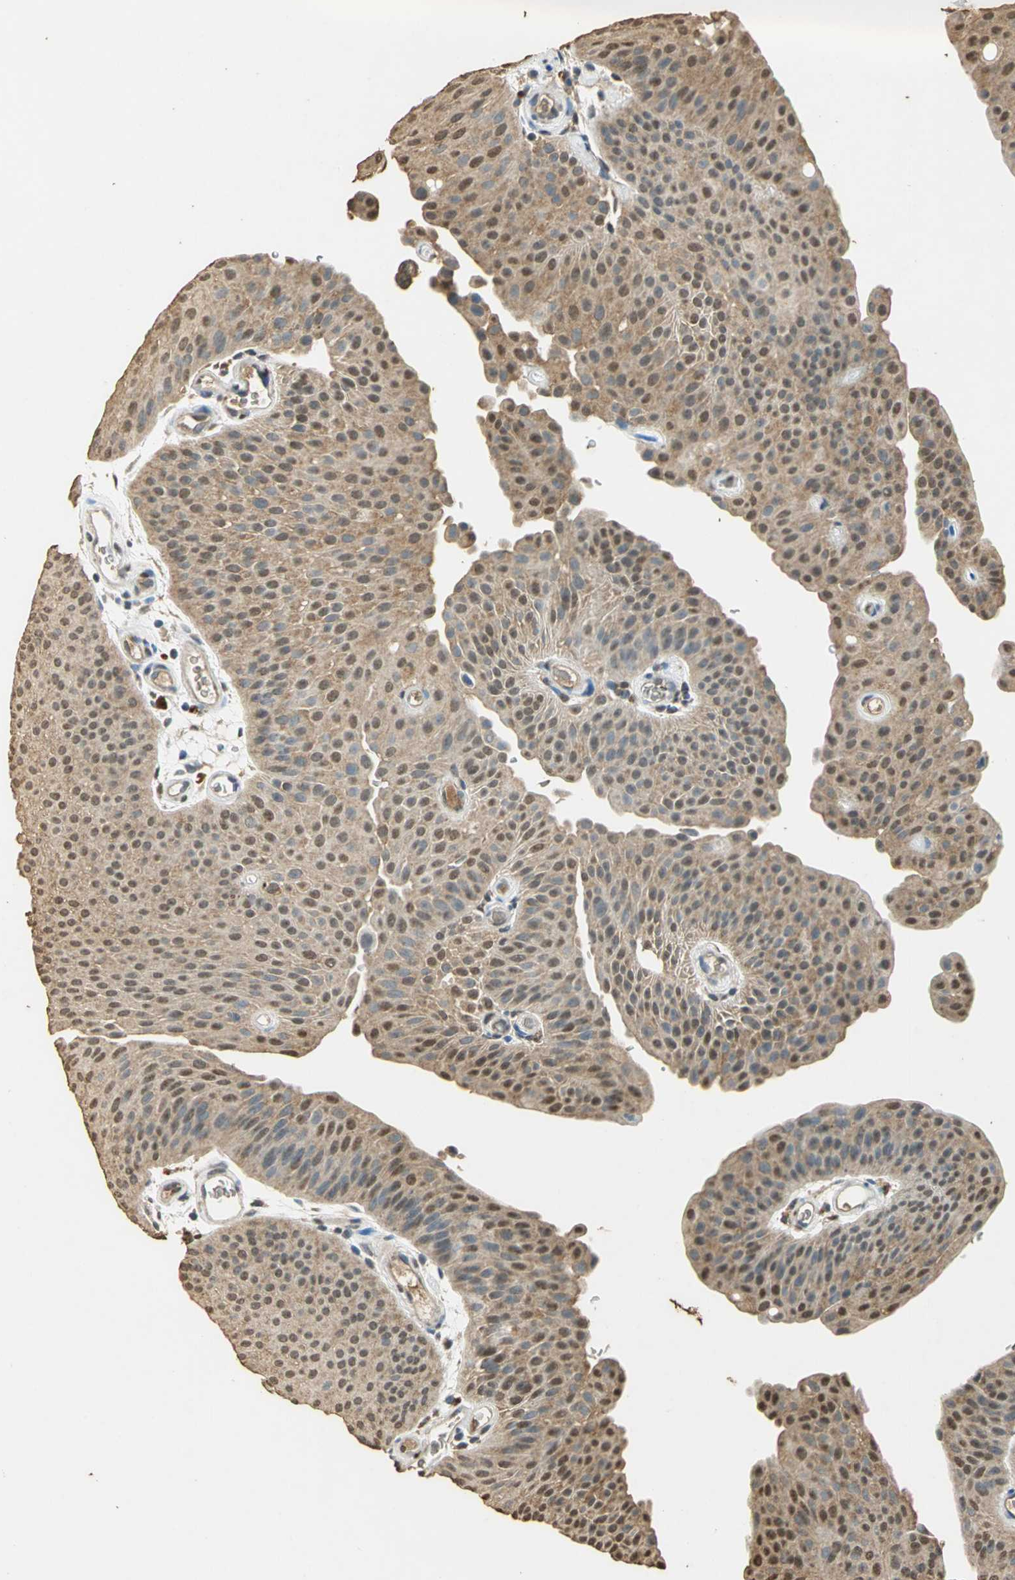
{"staining": {"intensity": "moderate", "quantity": ">75%", "location": "cytoplasmic/membranous"}, "tissue": "urothelial cancer", "cell_type": "Tumor cells", "image_type": "cancer", "snomed": [{"axis": "morphology", "description": "Urothelial carcinoma, Low grade"}, {"axis": "topography", "description": "Urinary bladder"}], "caption": "An image showing moderate cytoplasmic/membranous staining in approximately >75% of tumor cells in urothelial cancer, as visualized by brown immunohistochemical staining.", "gene": "GAPDH", "patient": {"sex": "female", "age": 60}}